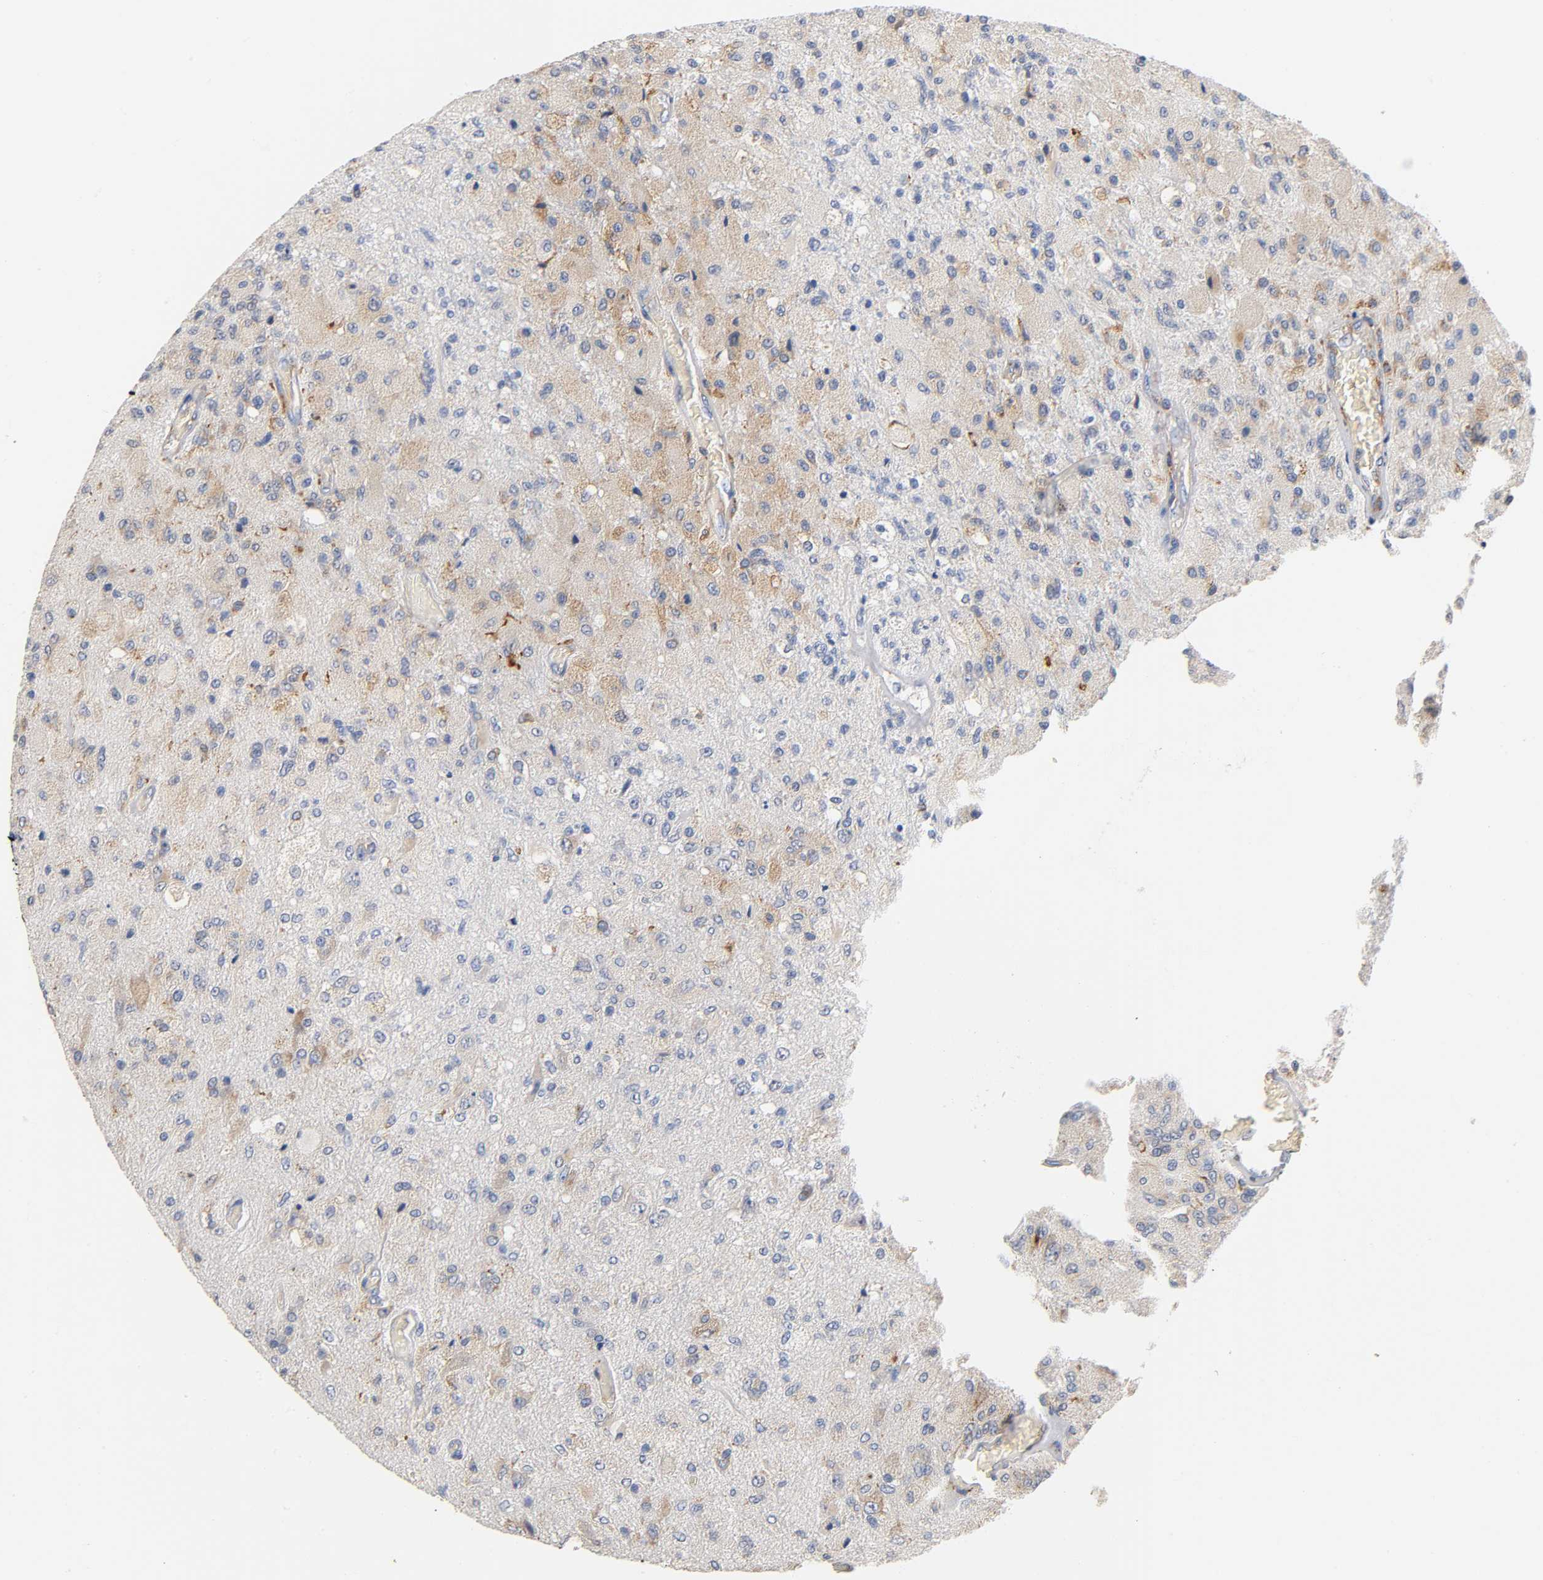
{"staining": {"intensity": "weak", "quantity": "<25%", "location": "cytoplasmic/membranous"}, "tissue": "glioma", "cell_type": "Tumor cells", "image_type": "cancer", "snomed": [{"axis": "morphology", "description": "Normal tissue, NOS"}, {"axis": "morphology", "description": "Glioma, malignant, High grade"}, {"axis": "topography", "description": "Cerebral cortex"}], "caption": "The photomicrograph shows no significant positivity in tumor cells of glioma.", "gene": "UCKL1", "patient": {"sex": "male", "age": 77}}